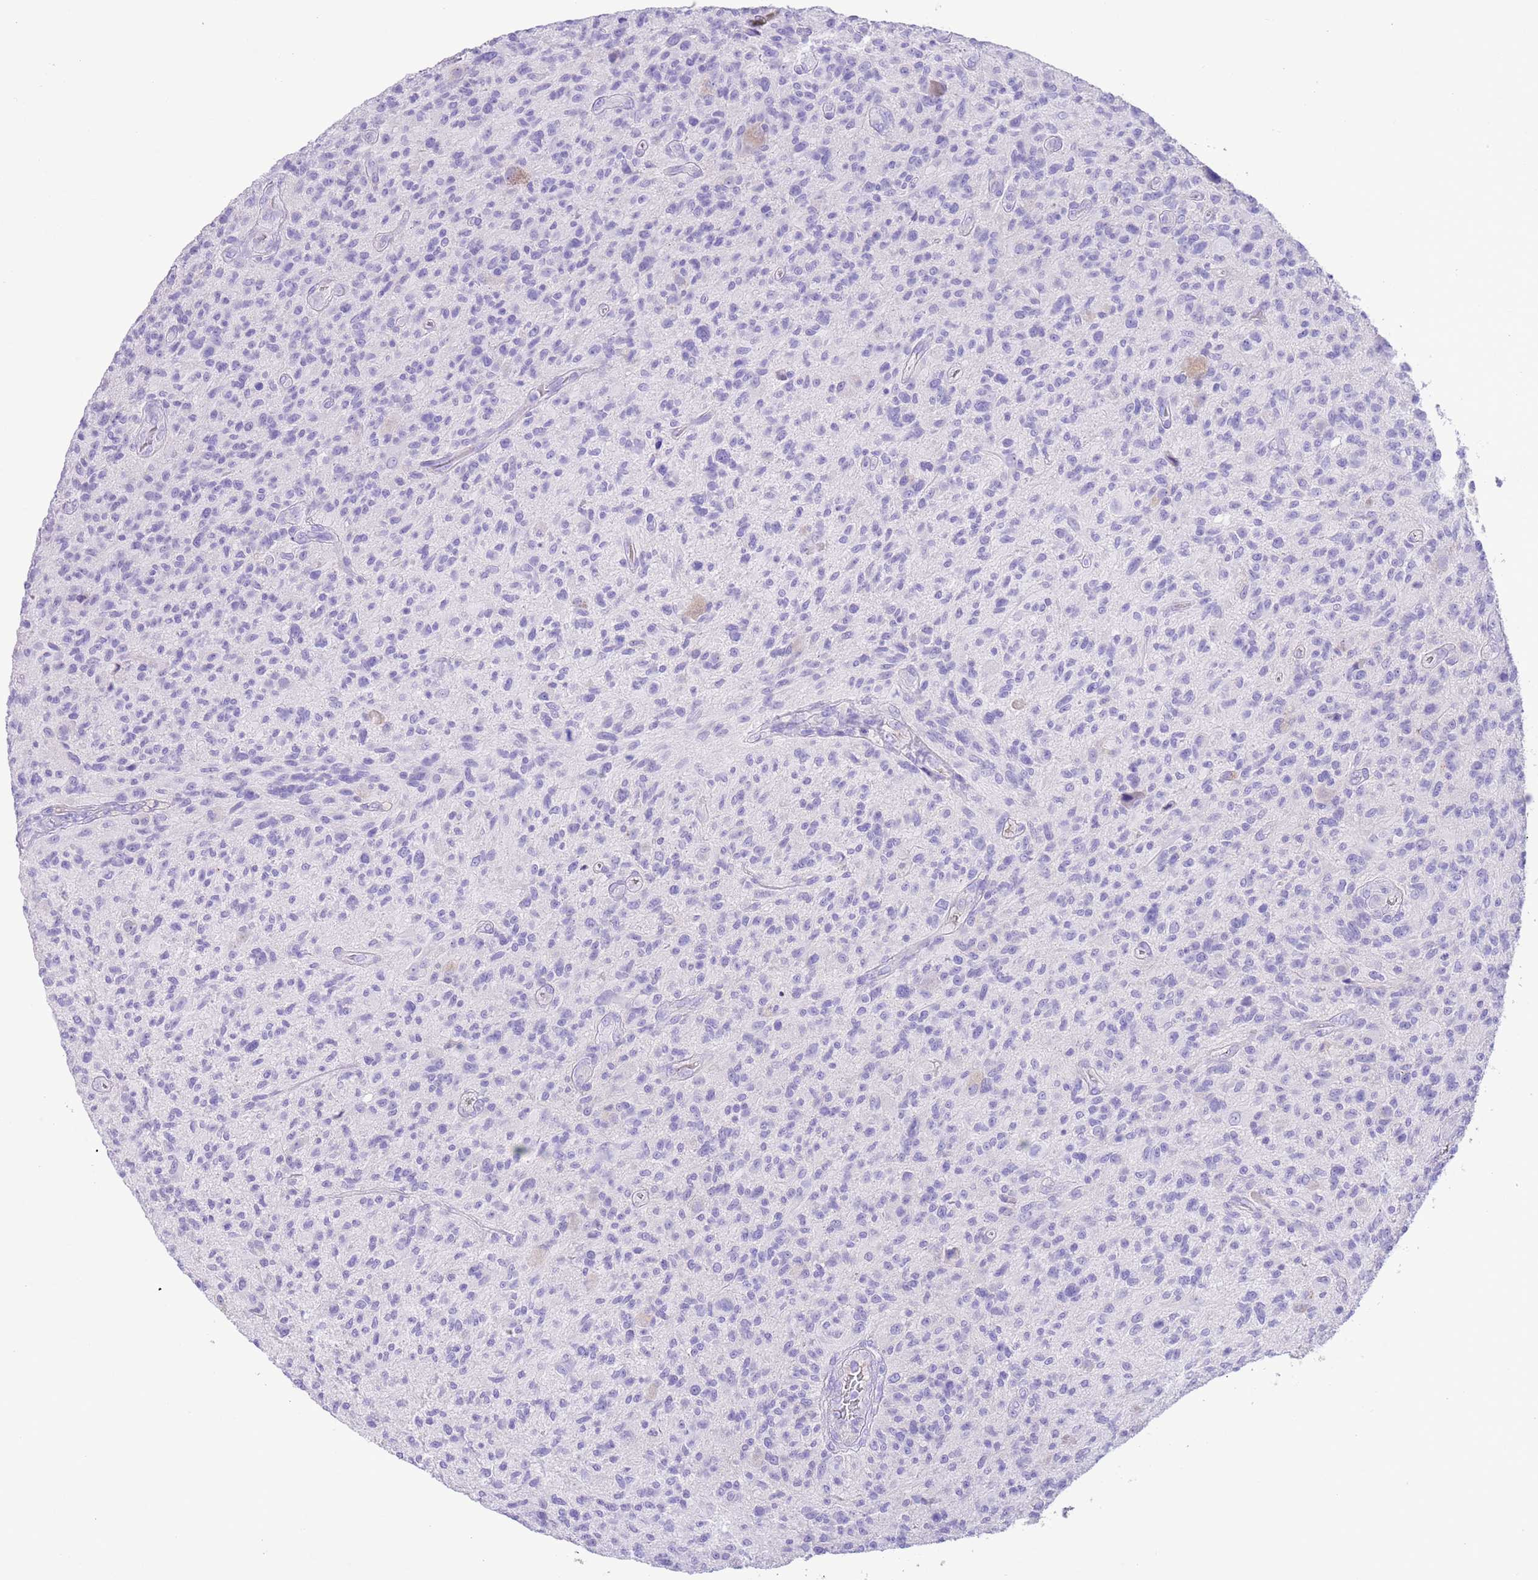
{"staining": {"intensity": "negative", "quantity": "none", "location": "none"}, "tissue": "glioma", "cell_type": "Tumor cells", "image_type": "cancer", "snomed": [{"axis": "morphology", "description": "Glioma, malignant, High grade"}, {"axis": "topography", "description": "Brain"}], "caption": "Tumor cells show no significant protein expression in glioma.", "gene": "IGF1", "patient": {"sex": "male", "age": 47}}